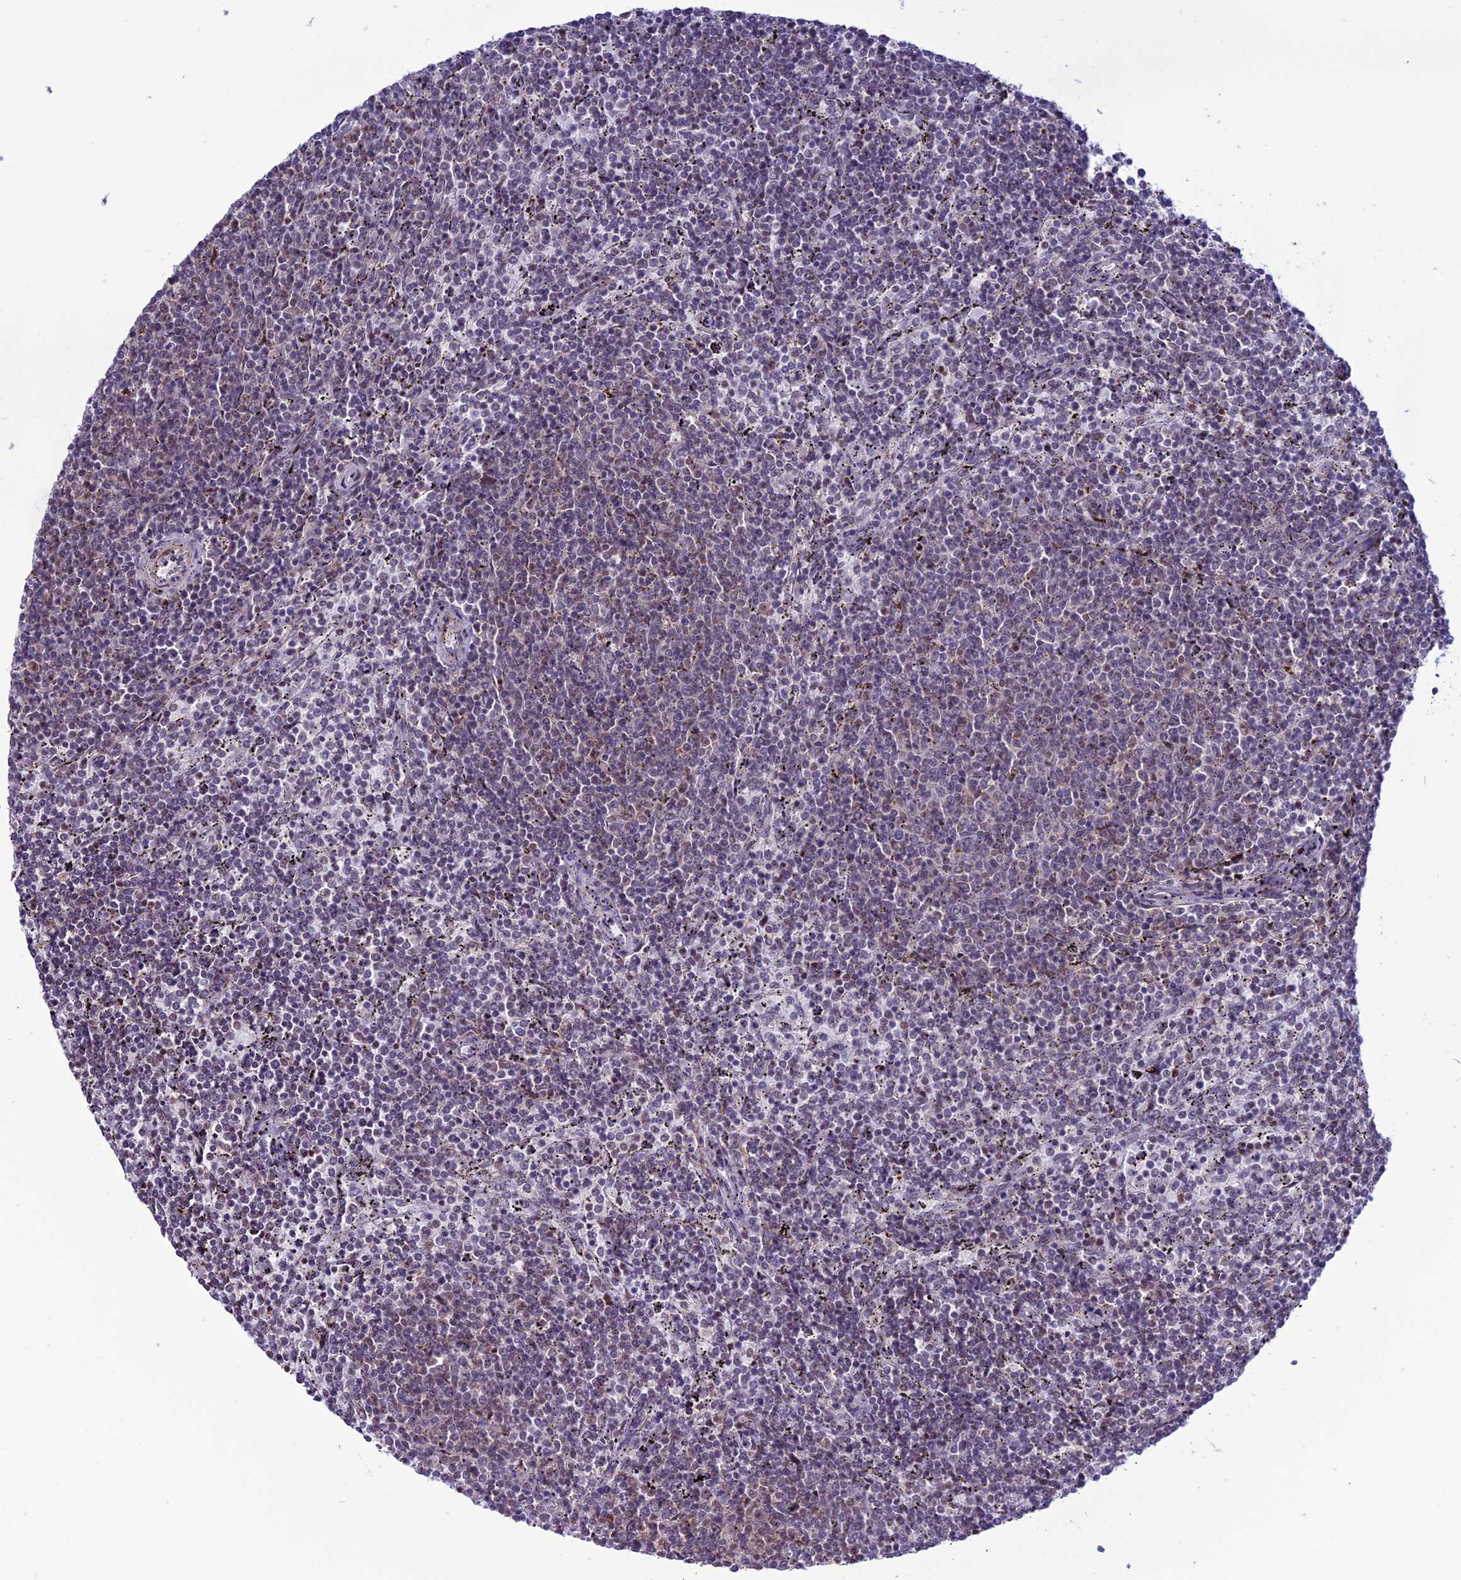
{"staining": {"intensity": "weak", "quantity": "<25%", "location": "nuclear"}, "tissue": "lymphoma", "cell_type": "Tumor cells", "image_type": "cancer", "snomed": [{"axis": "morphology", "description": "Malignant lymphoma, non-Hodgkin's type, Low grade"}, {"axis": "topography", "description": "Spleen"}], "caption": "Immunohistochemistry (IHC) histopathology image of lymphoma stained for a protein (brown), which demonstrates no expression in tumor cells.", "gene": "U2AF1", "patient": {"sex": "female", "age": 50}}